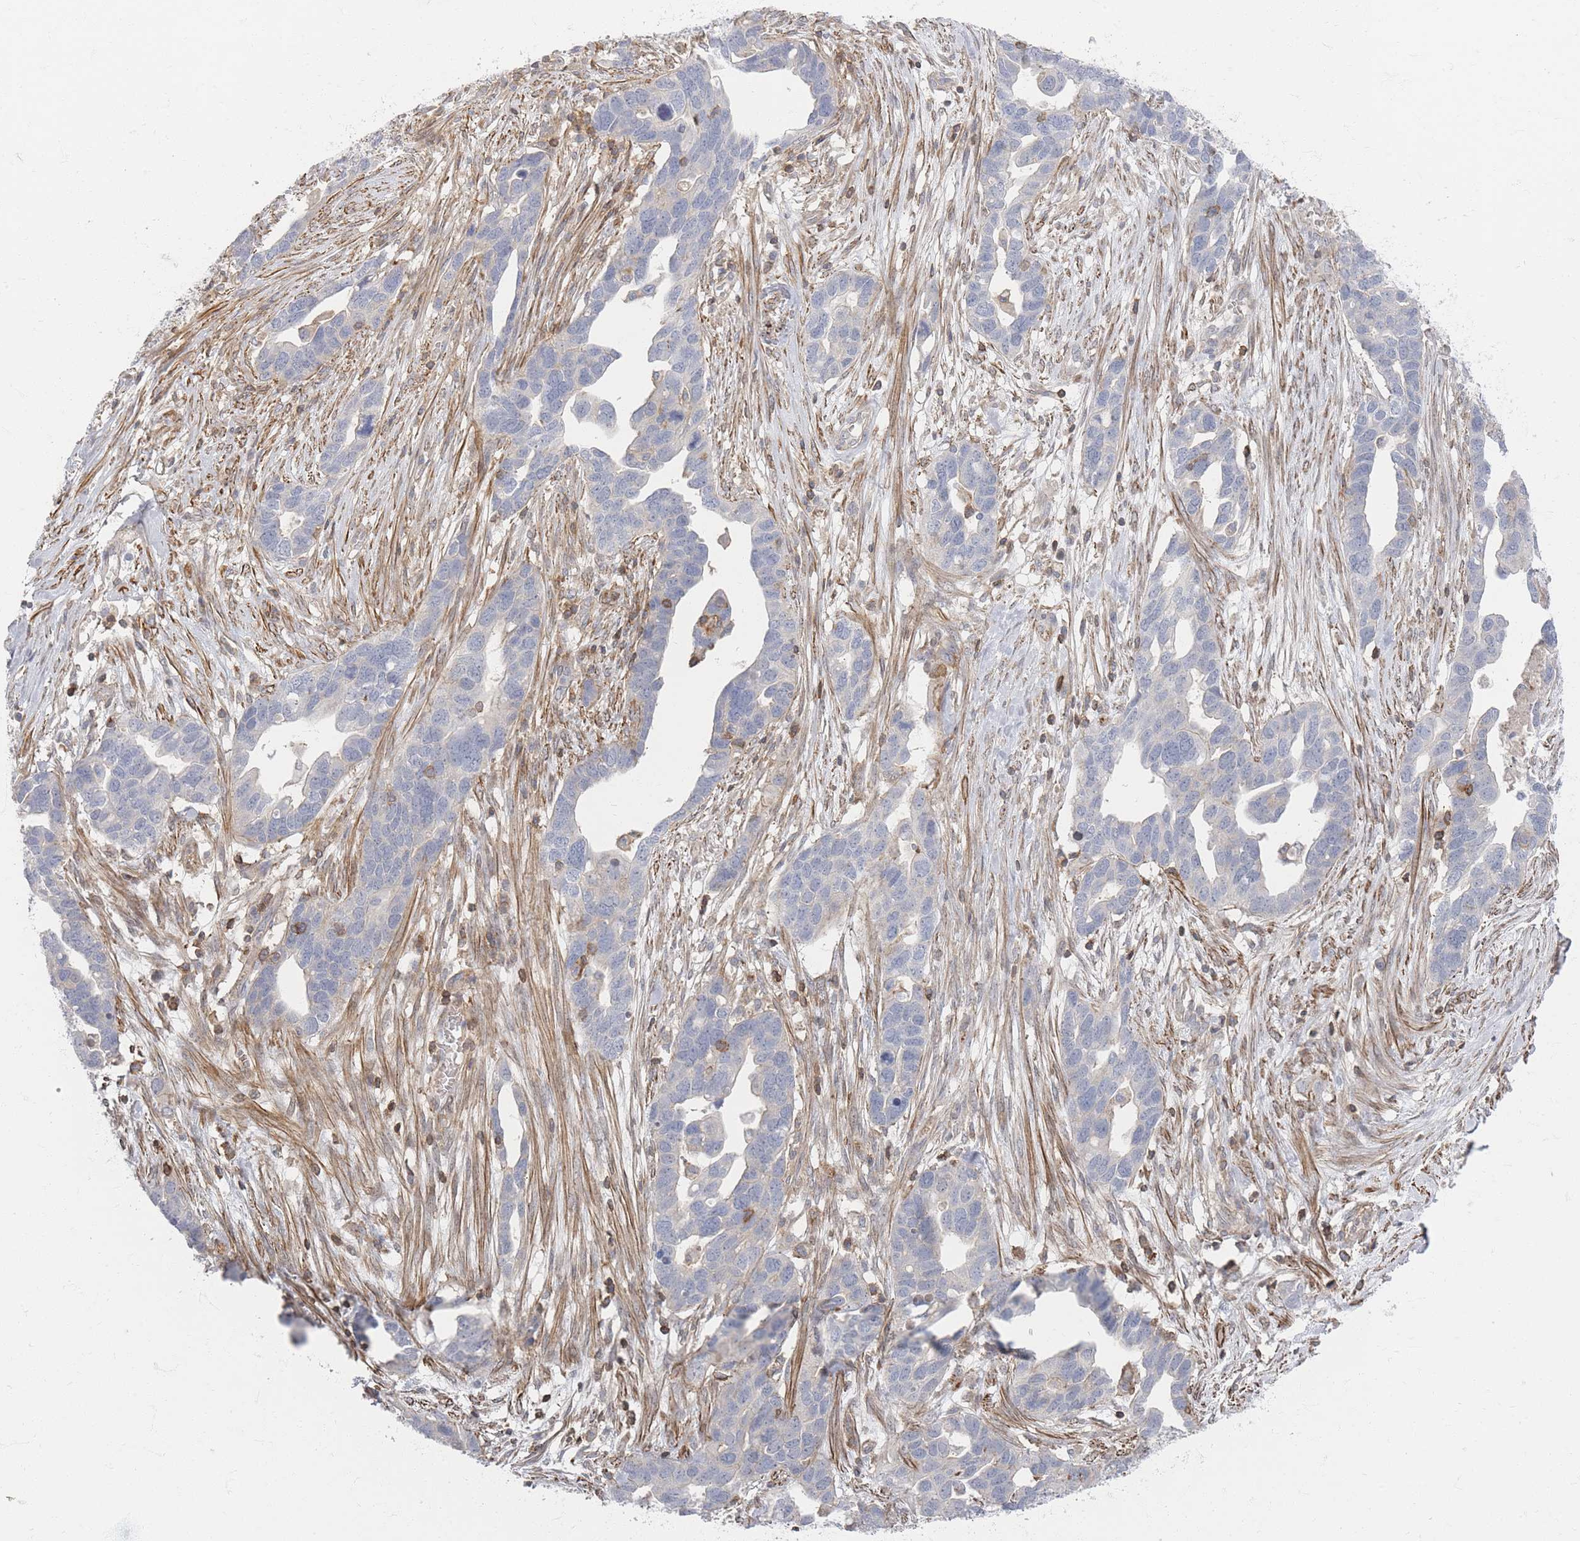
{"staining": {"intensity": "negative", "quantity": "none", "location": "none"}, "tissue": "ovarian cancer", "cell_type": "Tumor cells", "image_type": "cancer", "snomed": [{"axis": "morphology", "description": "Cystadenocarcinoma, serous, NOS"}, {"axis": "topography", "description": "Ovary"}], "caption": "DAB (3,3'-diaminobenzidine) immunohistochemical staining of serous cystadenocarcinoma (ovarian) reveals no significant staining in tumor cells.", "gene": "ZNF852", "patient": {"sex": "female", "age": 54}}